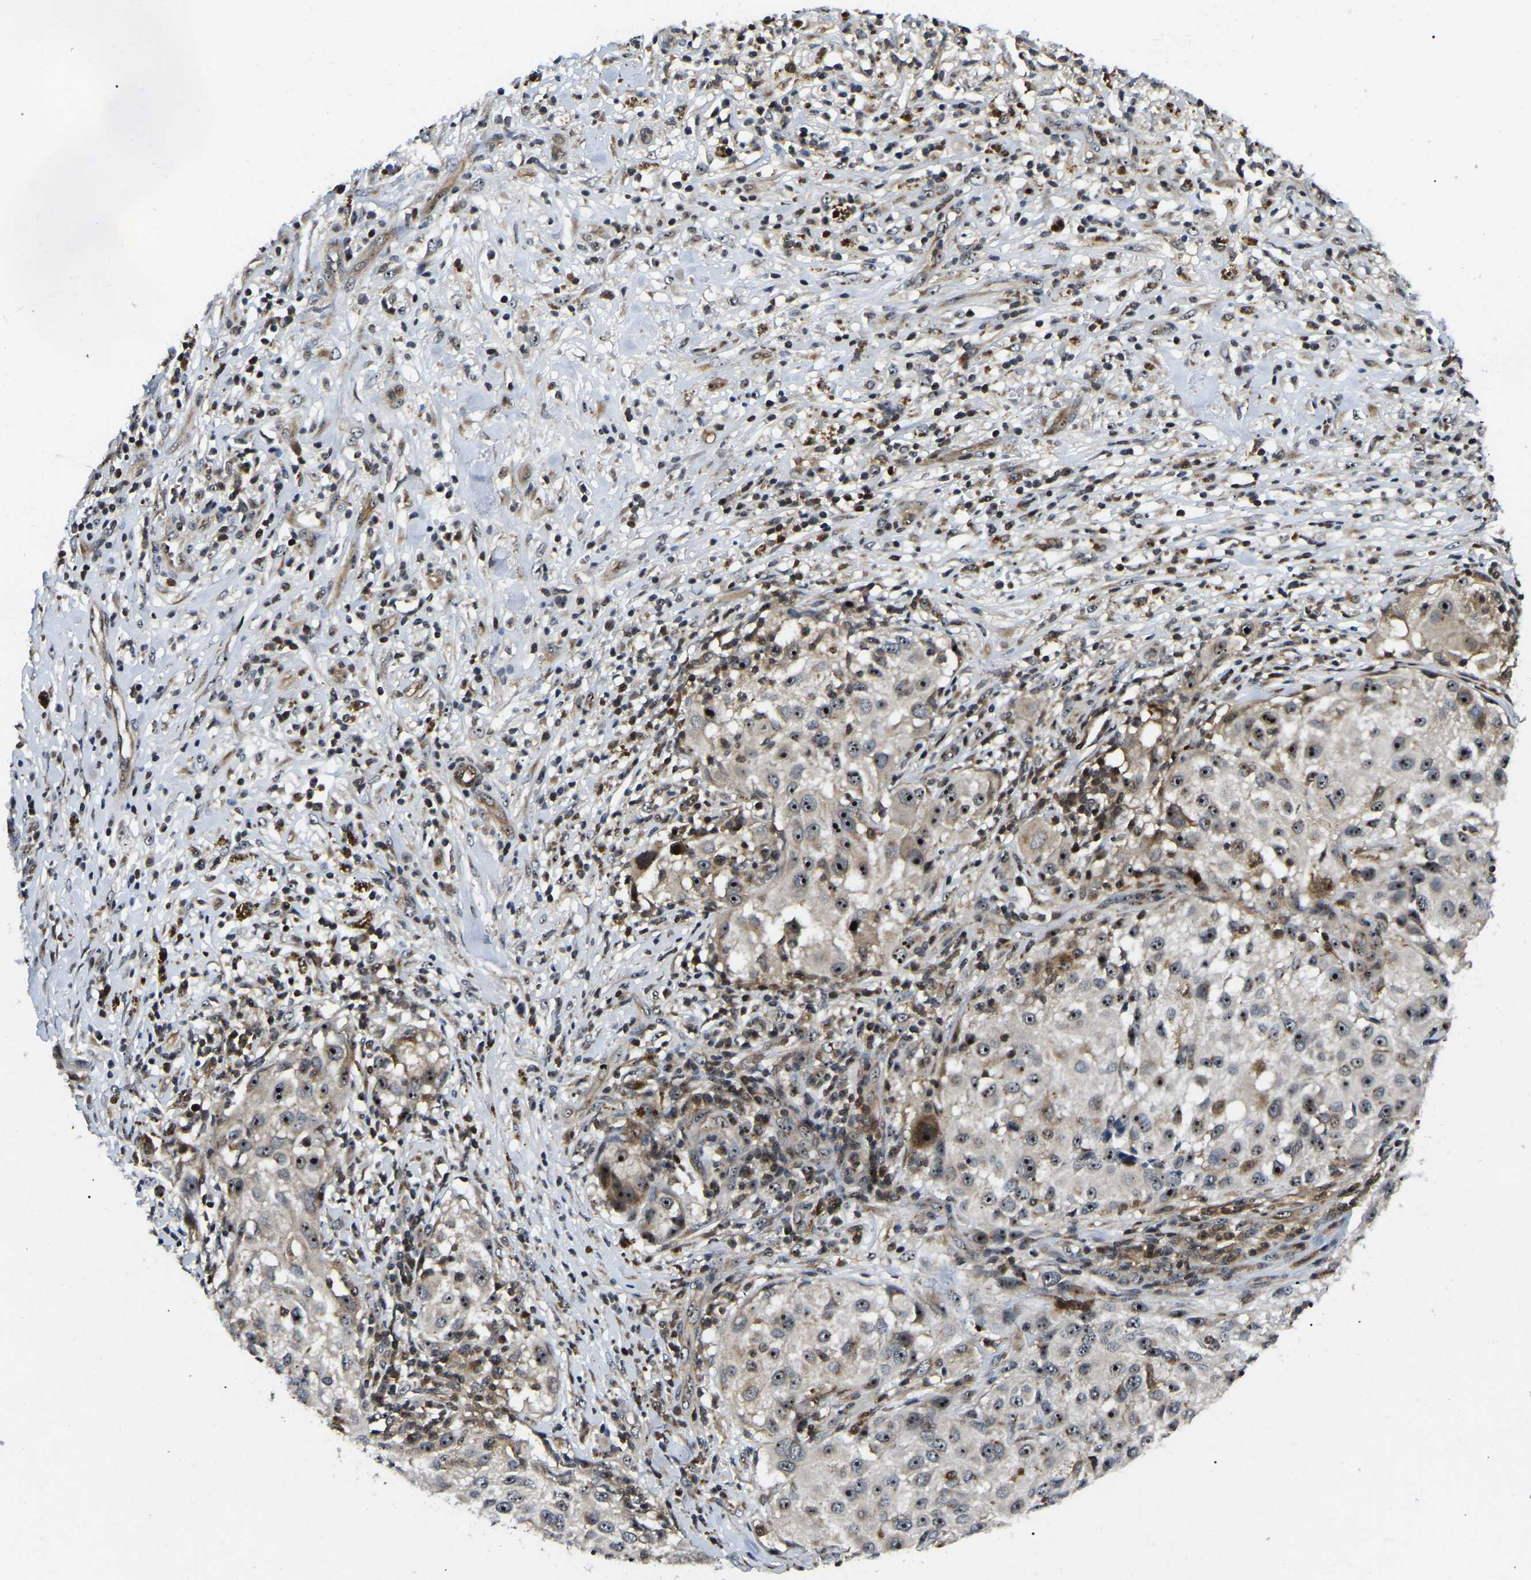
{"staining": {"intensity": "strong", "quantity": ">75%", "location": "nuclear"}, "tissue": "melanoma", "cell_type": "Tumor cells", "image_type": "cancer", "snomed": [{"axis": "morphology", "description": "Necrosis, NOS"}, {"axis": "morphology", "description": "Malignant melanoma, NOS"}, {"axis": "topography", "description": "Skin"}], "caption": "Tumor cells exhibit strong nuclear expression in approximately >75% of cells in malignant melanoma. (Stains: DAB in brown, nuclei in blue, Microscopy: brightfield microscopy at high magnification).", "gene": "RBM28", "patient": {"sex": "female", "age": 87}}